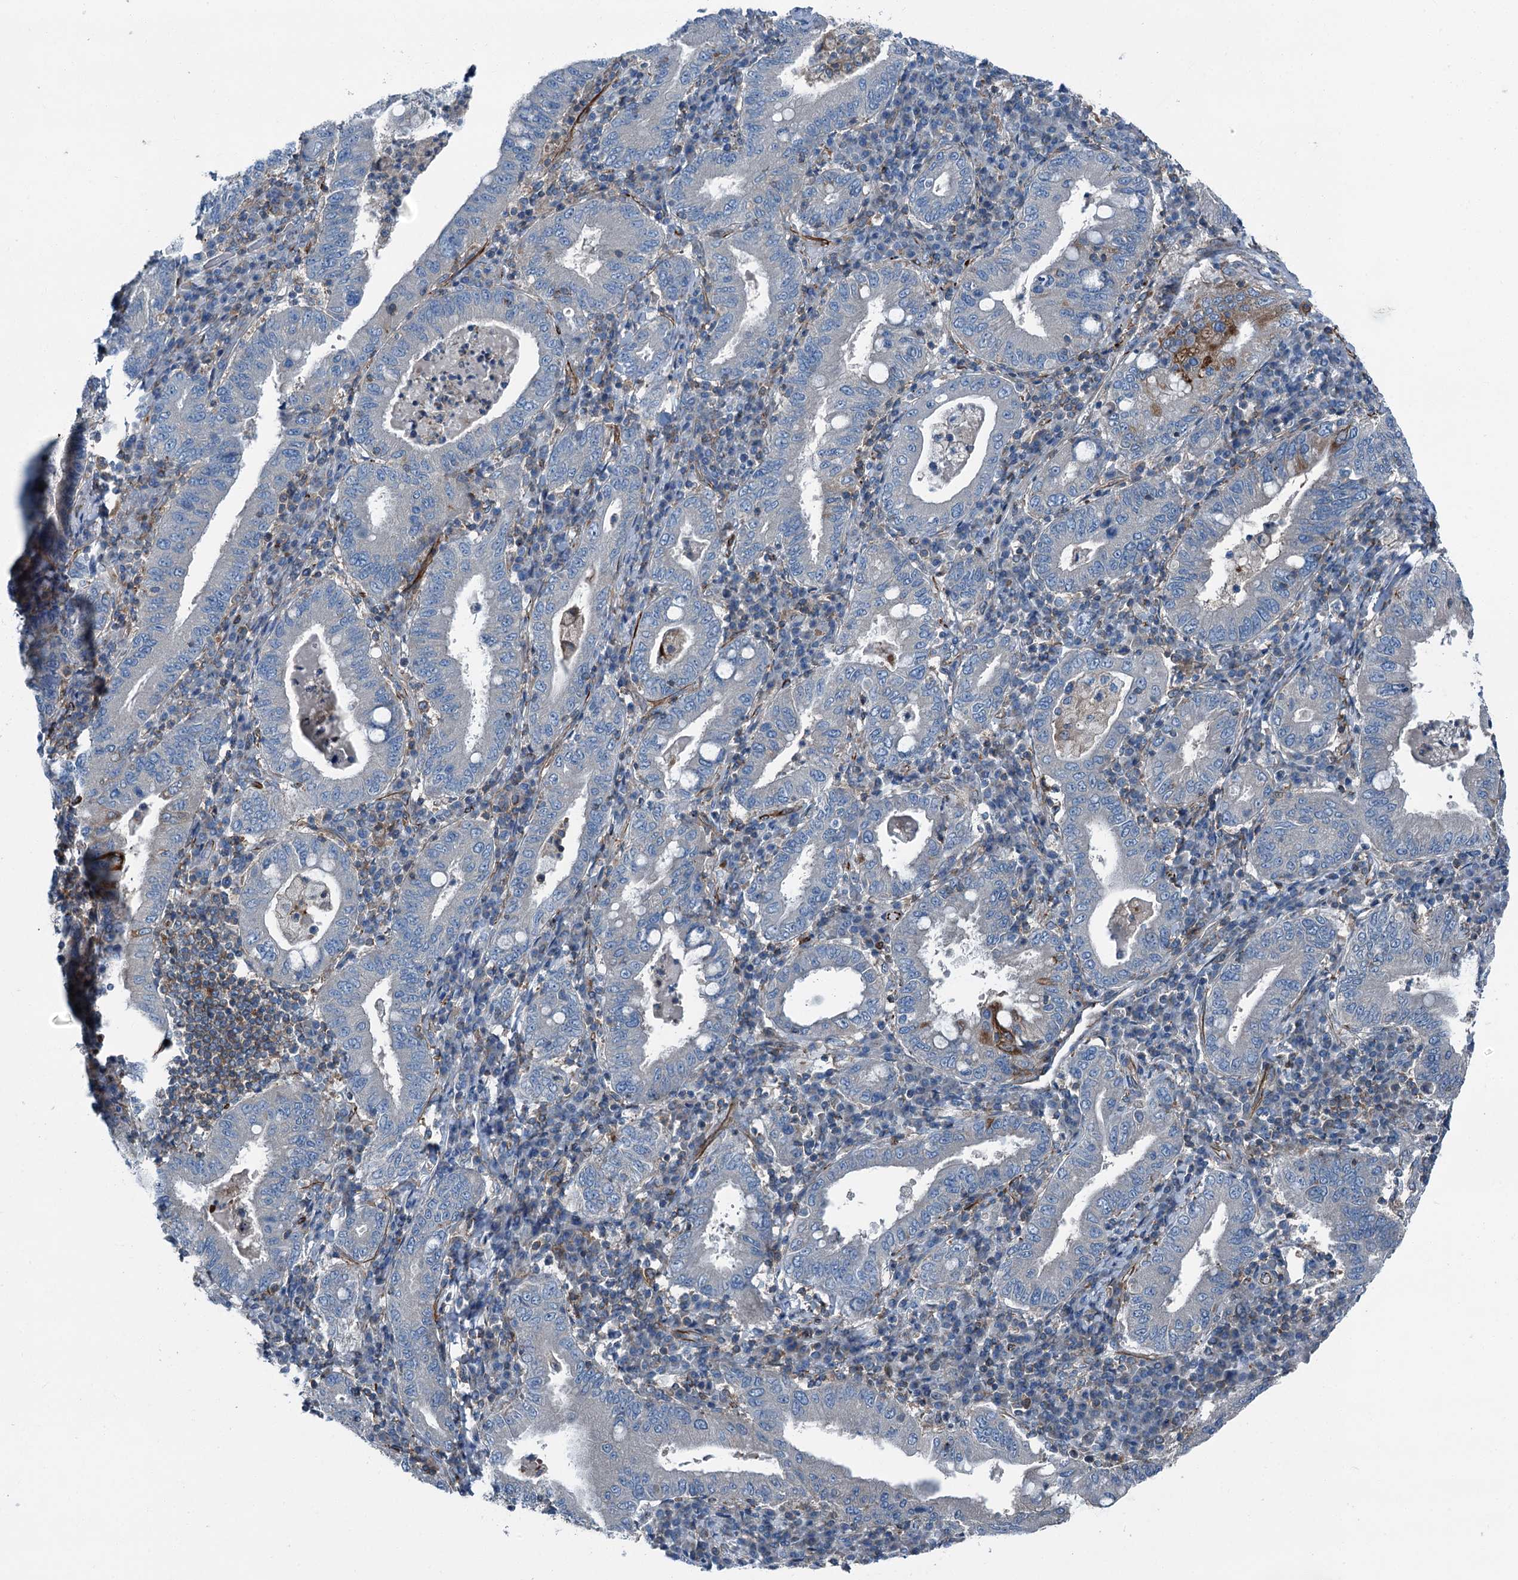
{"staining": {"intensity": "negative", "quantity": "none", "location": "none"}, "tissue": "stomach cancer", "cell_type": "Tumor cells", "image_type": "cancer", "snomed": [{"axis": "morphology", "description": "Normal tissue, NOS"}, {"axis": "morphology", "description": "Adenocarcinoma, NOS"}, {"axis": "topography", "description": "Esophagus"}, {"axis": "topography", "description": "Stomach, upper"}, {"axis": "topography", "description": "Peripheral nerve tissue"}], "caption": "Immunohistochemical staining of stomach adenocarcinoma exhibits no significant positivity in tumor cells.", "gene": "AXL", "patient": {"sex": "male", "age": 62}}